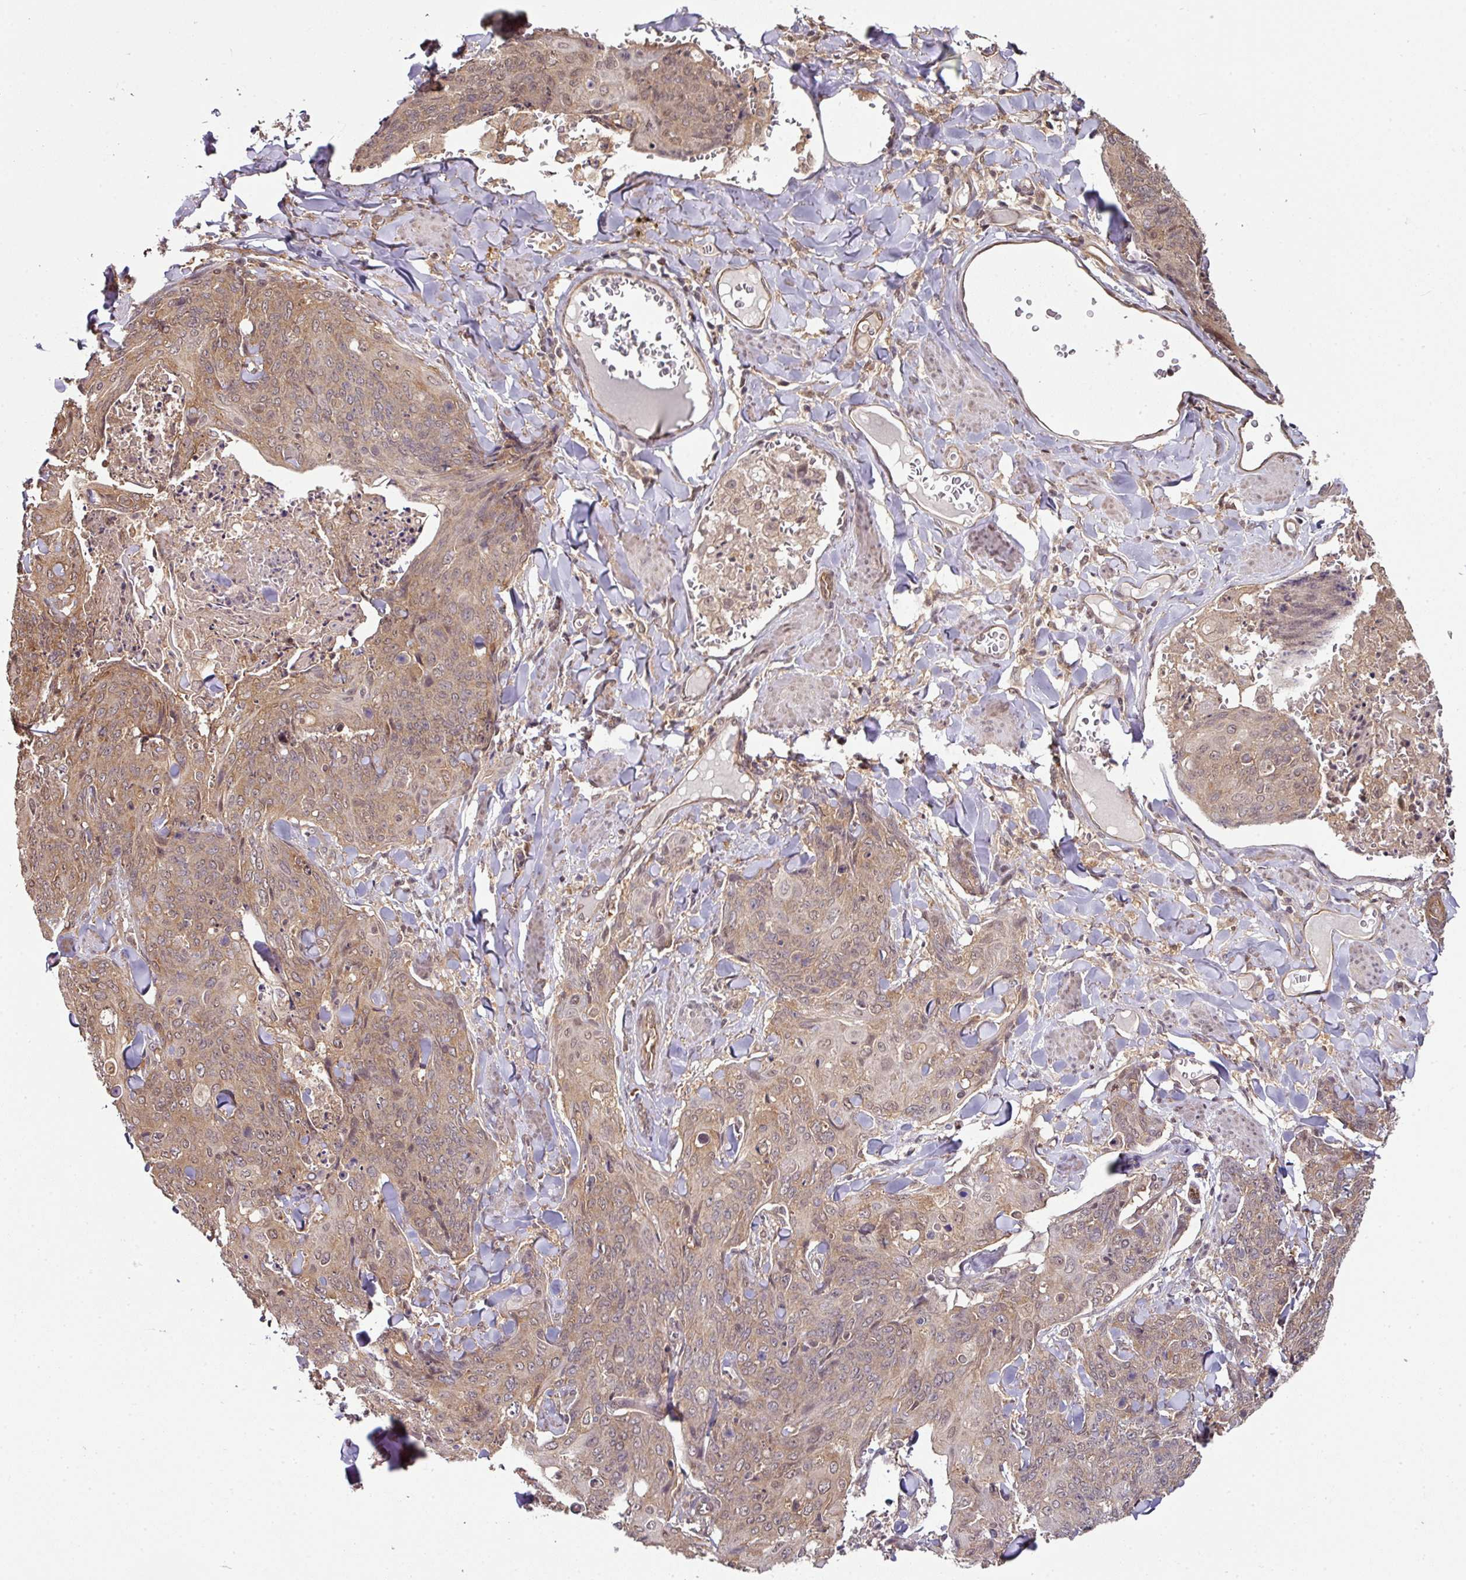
{"staining": {"intensity": "moderate", "quantity": ">75%", "location": "cytoplasmic/membranous"}, "tissue": "skin cancer", "cell_type": "Tumor cells", "image_type": "cancer", "snomed": [{"axis": "morphology", "description": "Squamous cell carcinoma, NOS"}, {"axis": "topography", "description": "Skin"}, {"axis": "topography", "description": "Vulva"}], "caption": "Squamous cell carcinoma (skin) tissue displays moderate cytoplasmic/membranous positivity in about >75% of tumor cells, visualized by immunohistochemistry.", "gene": "ANKRD18A", "patient": {"sex": "female", "age": 85}}